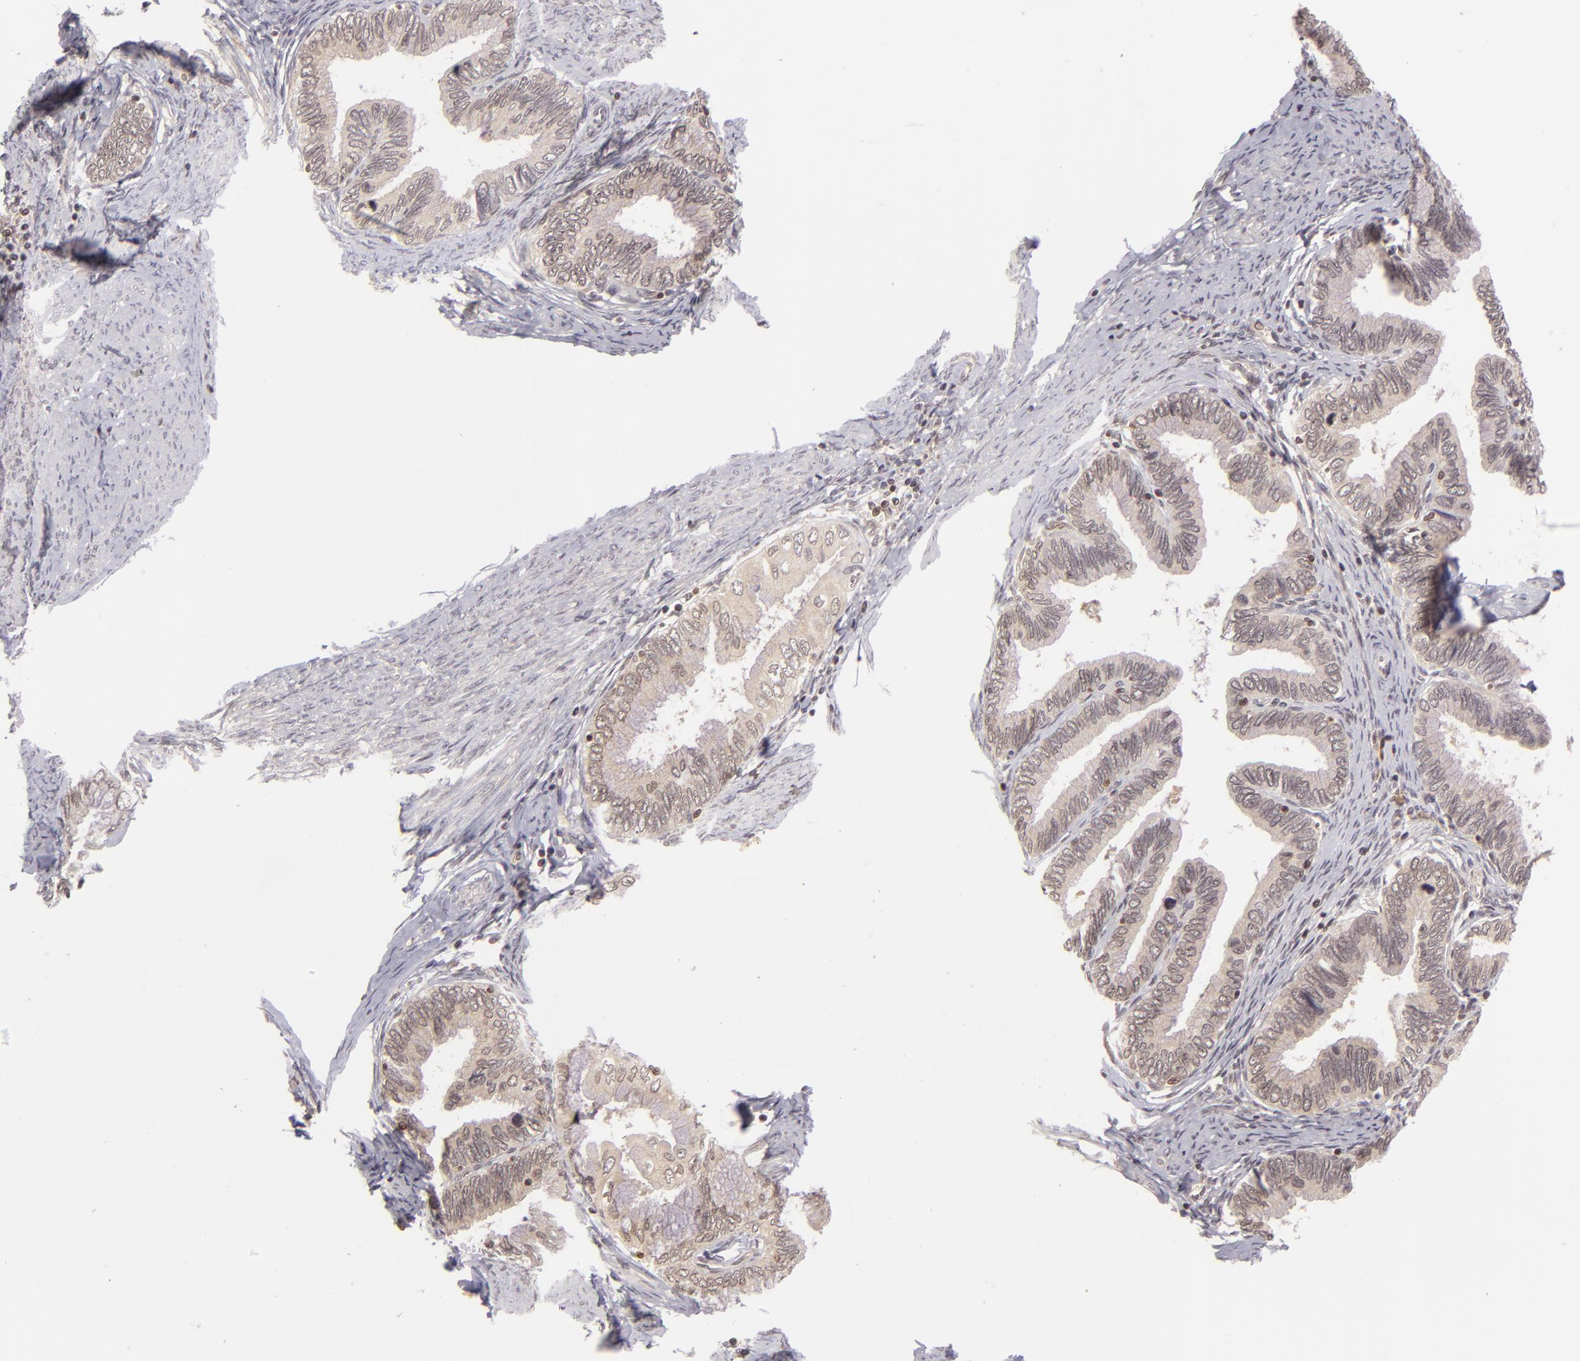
{"staining": {"intensity": "weak", "quantity": ">75%", "location": "cytoplasmic/membranous"}, "tissue": "cervical cancer", "cell_type": "Tumor cells", "image_type": "cancer", "snomed": [{"axis": "morphology", "description": "Adenocarcinoma, NOS"}, {"axis": "topography", "description": "Cervix"}], "caption": "Brown immunohistochemical staining in human cervical cancer (adenocarcinoma) demonstrates weak cytoplasmic/membranous positivity in about >75% of tumor cells. The staining is performed using DAB (3,3'-diaminobenzidine) brown chromogen to label protein expression. The nuclei are counter-stained blue using hematoxylin.", "gene": "ZBTB33", "patient": {"sex": "female", "age": 49}}